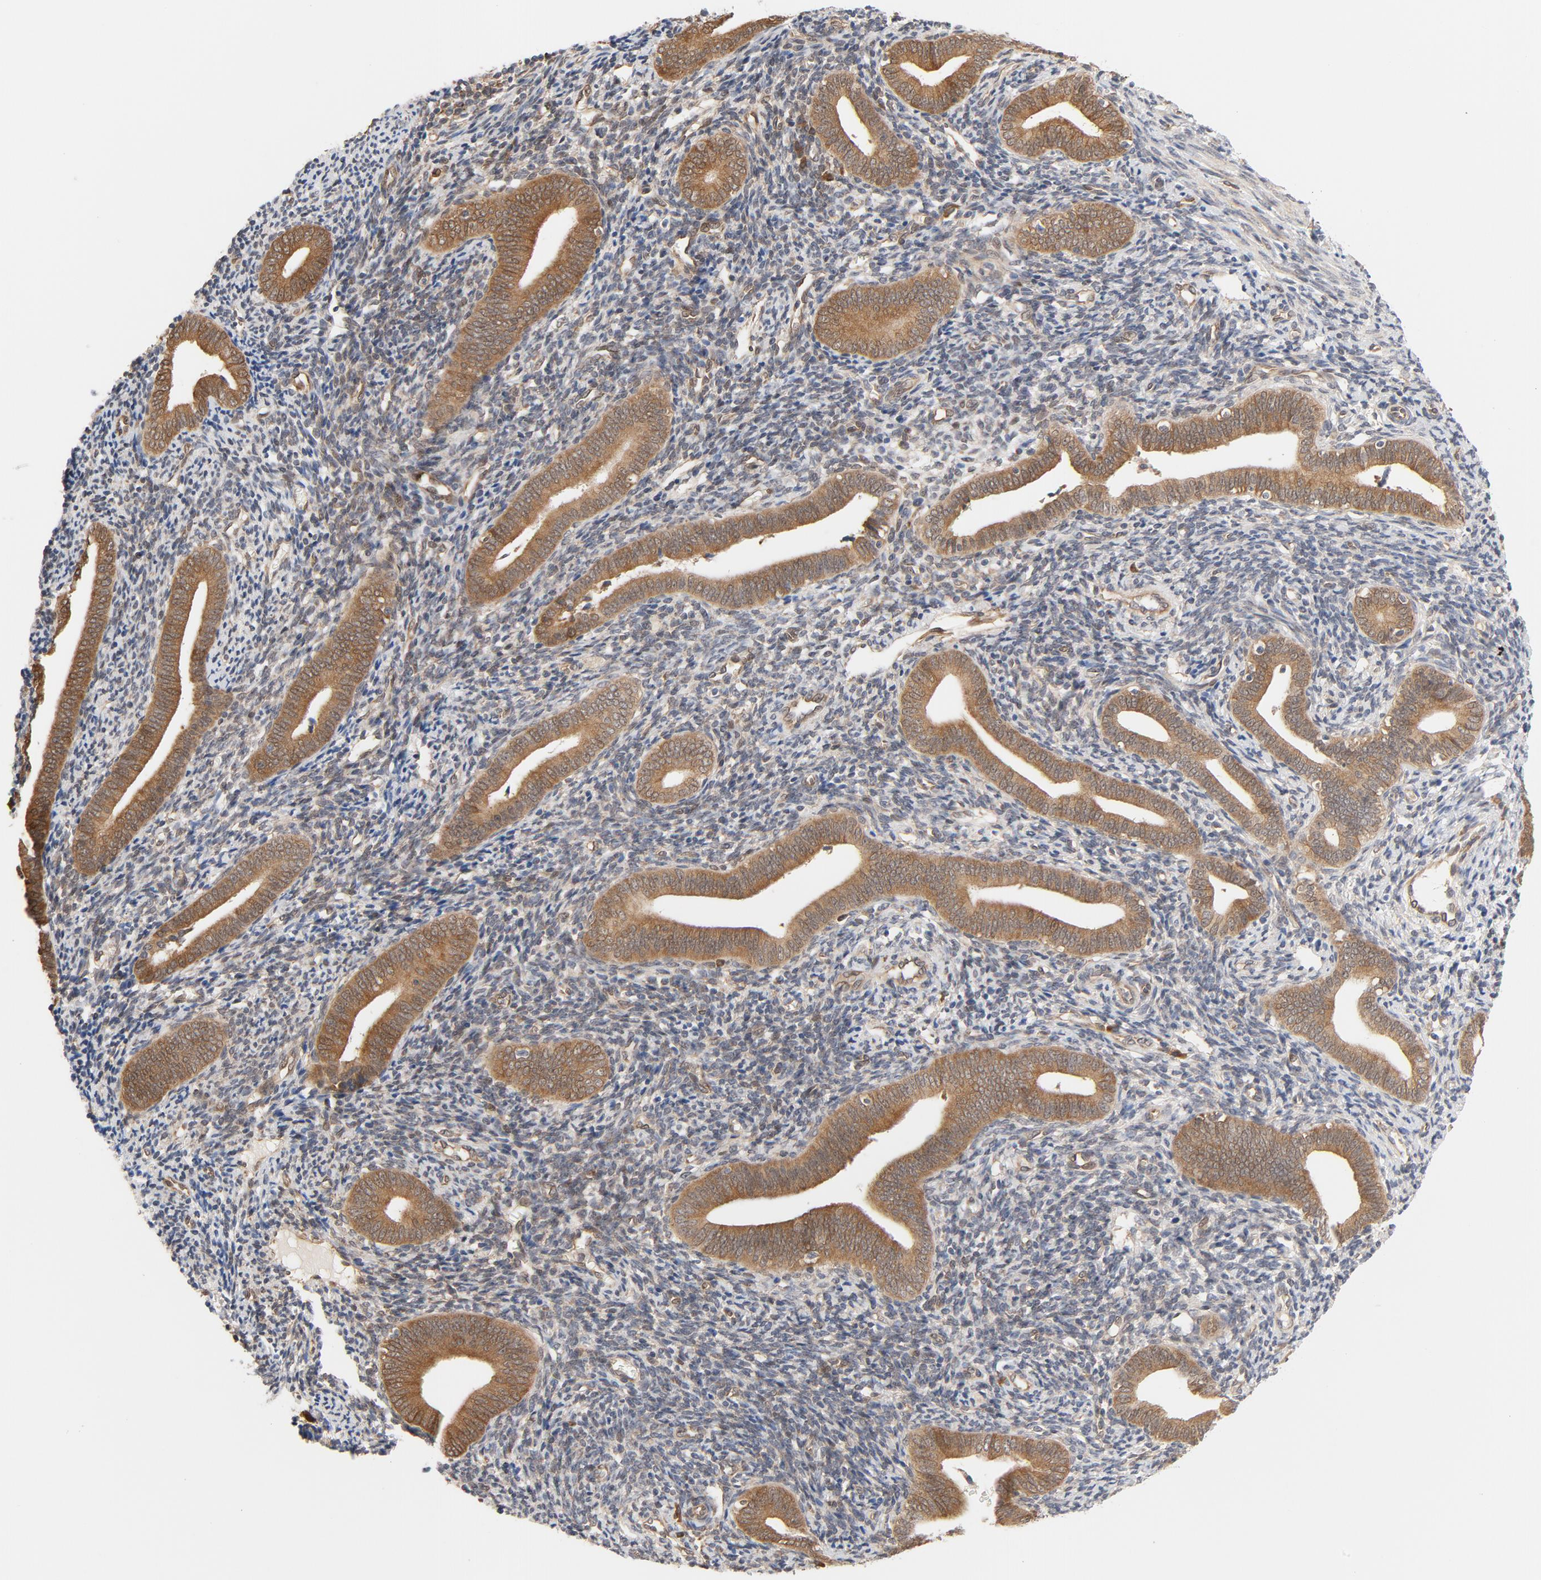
{"staining": {"intensity": "moderate", "quantity": ">75%", "location": "cytoplasmic/membranous"}, "tissue": "endometrium", "cell_type": "Cells in endometrial stroma", "image_type": "normal", "snomed": [{"axis": "morphology", "description": "Normal tissue, NOS"}, {"axis": "topography", "description": "Uterus"}, {"axis": "topography", "description": "Endometrium"}], "caption": "Endometrium was stained to show a protein in brown. There is medium levels of moderate cytoplasmic/membranous positivity in about >75% of cells in endometrial stroma. Using DAB (brown) and hematoxylin (blue) stains, captured at high magnification using brightfield microscopy.", "gene": "EIF4E", "patient": {"sex": "female", "age": 33}}